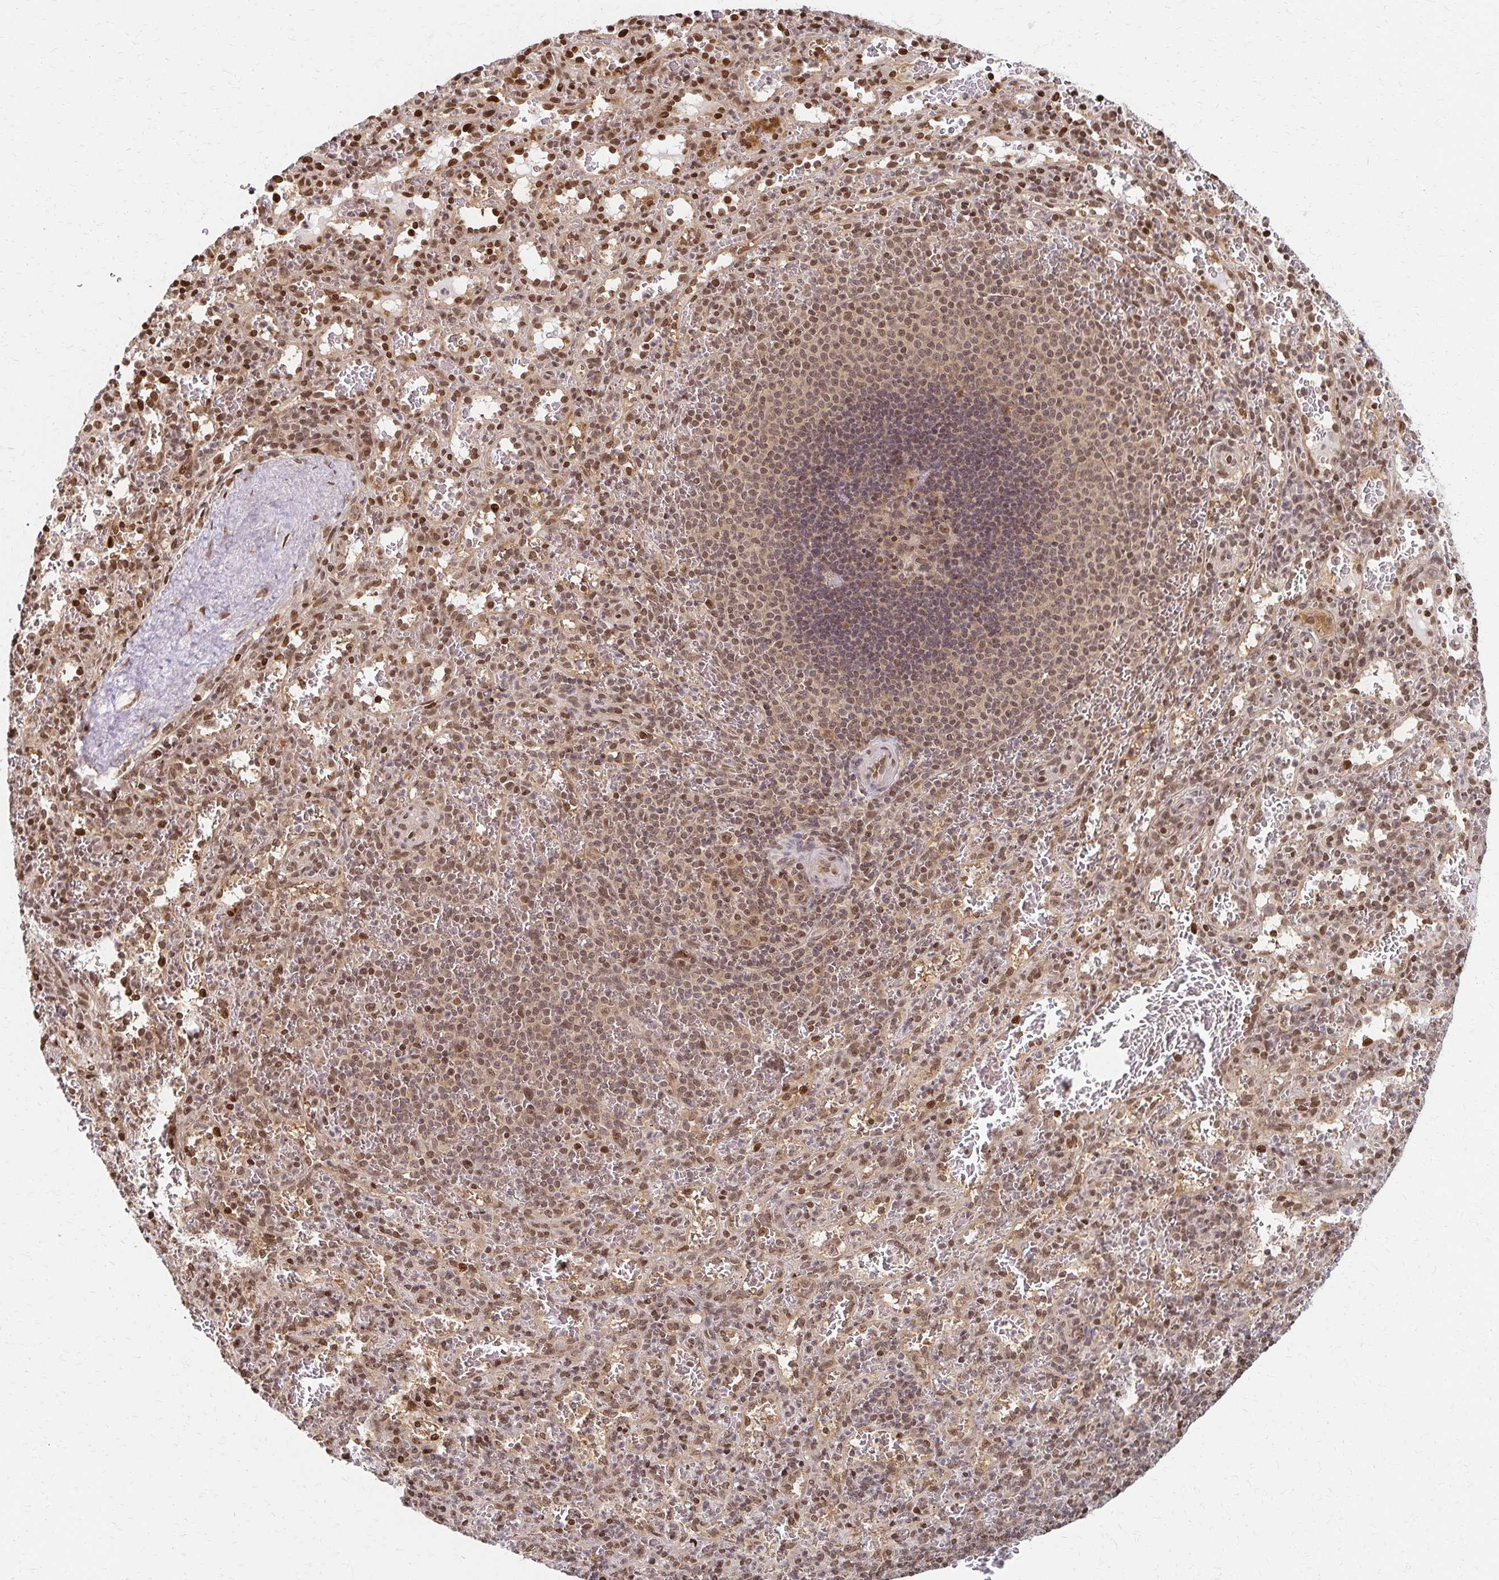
{"staining": {"intensity": "moderate", "quantity": "25%-75%", "location": "nuclear"}, "tissue": "spleen", "cell_type": "Cells in red pulp", "image_type": "normal", "snomed": [{"axis": "morphology", "description": "Normal tissue, NOS"}, {"axis": "topography", "description": "Spleen"}], "caption": "Normal spleen shows moderate nuclear positivity in approximately 25%-75% of cells in red pulp, visualized by immunohistochemistry. The staining was performed using DAB (3,3'-diaminobenzidine), with brown indicating positive protein expression. Nuclei are stained blue with hematoxylin.", "gene": "PSMD7", "patient": {"sex": "male", "age": 57}}